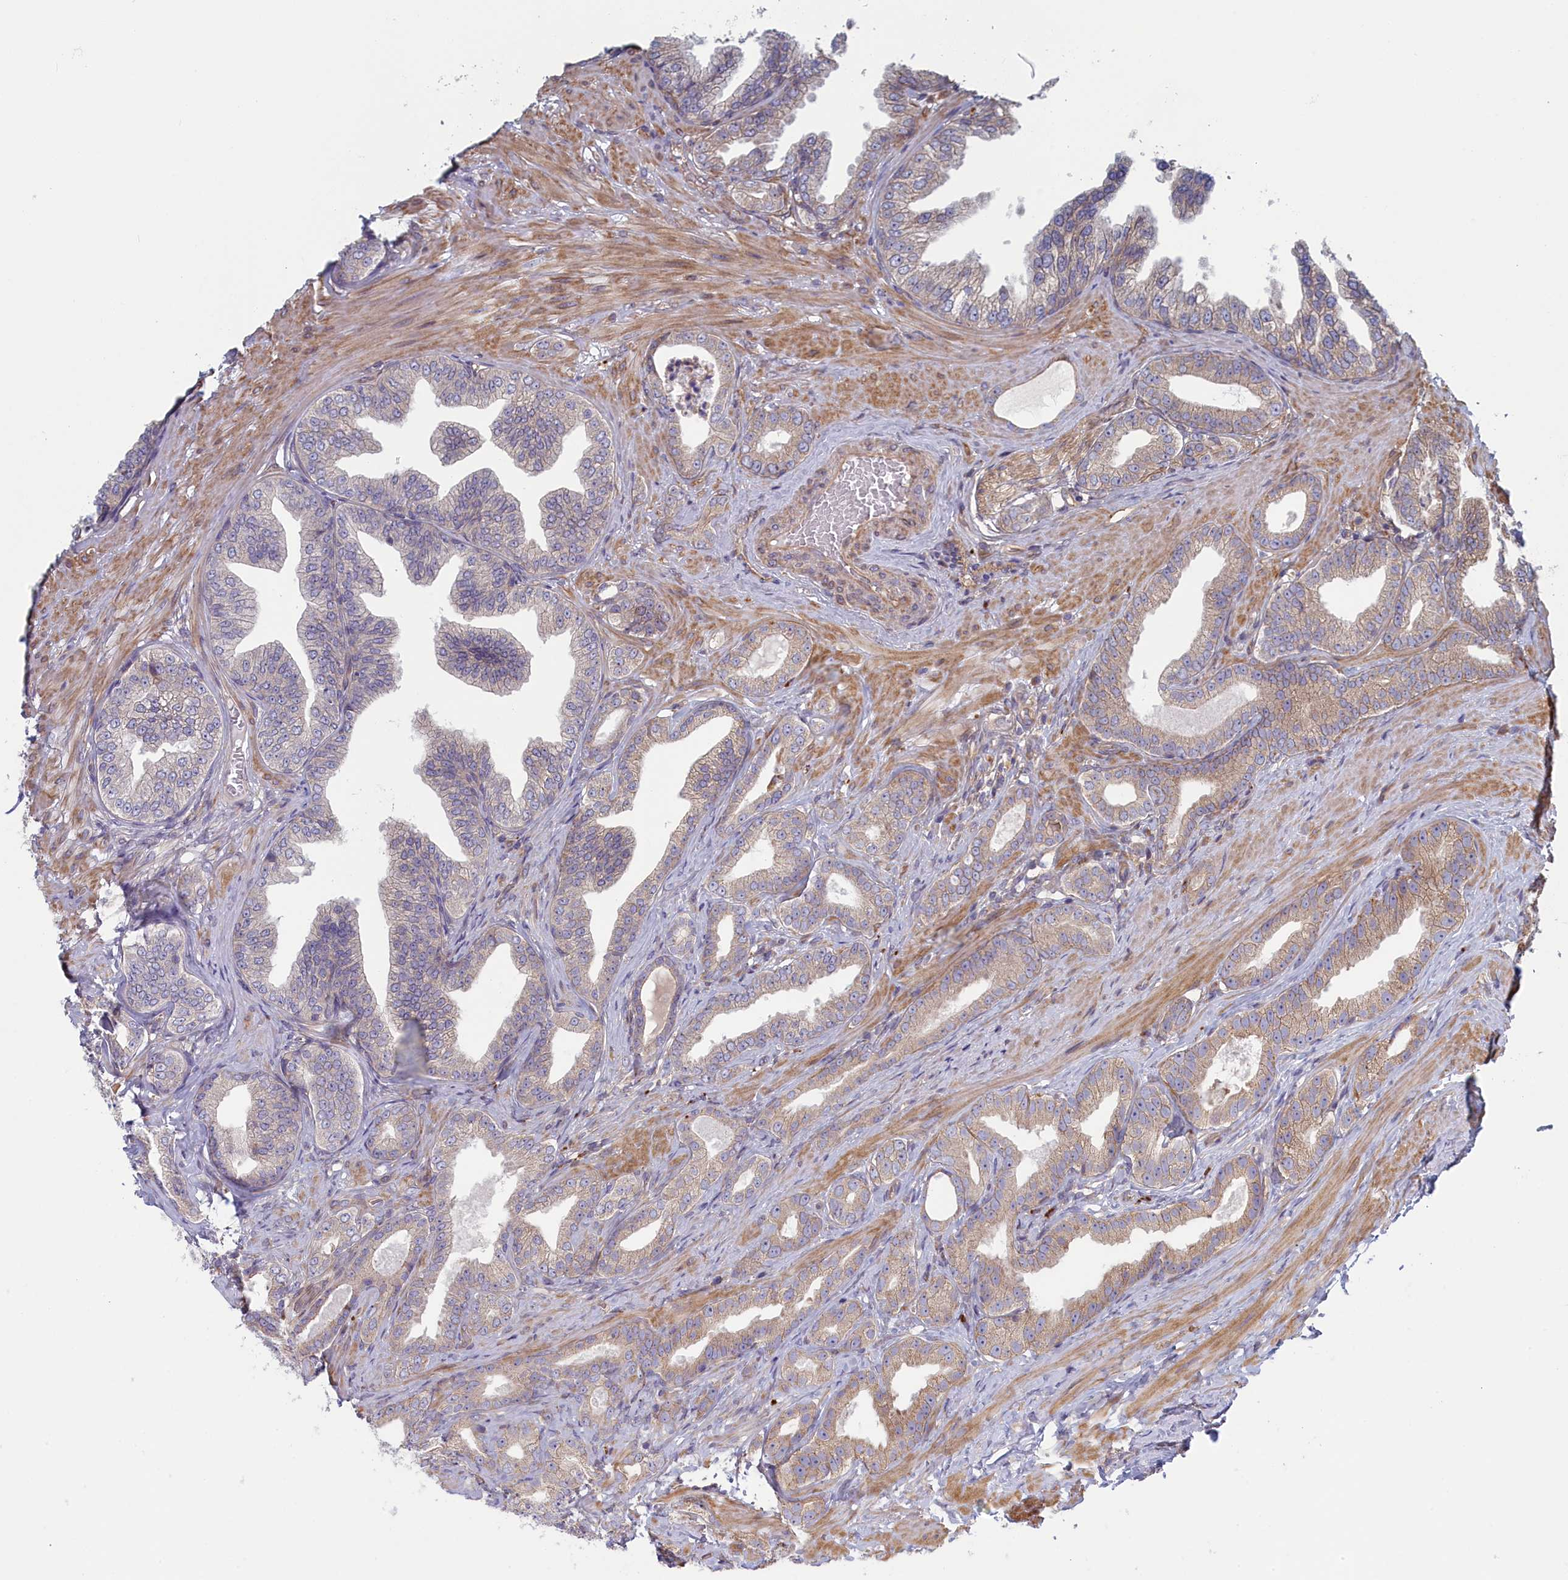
{"staining": {"intensity": "weak", "quantity": "25%-75%", "location": "cytoplasmic/membranous"}, "tissue": "prostate cancer", "cell_type": "Tumor cells", "image_type": "cancer", "snomed": [{"axis": "morphology", "description": "Adenocarcinoma, Low grade"}, {"axis": "topography", "description": "Prostate"}], "caption": "The micrograph shows a brown stain indicating the presence of a protein in the cytoplasmic/membranous of tumor cells in prostate cancer (adenocarcinoma (low-grade)). The staining was performed using DAB (3,3'-diaminobenzidine), with brown indicating positive protein expression. Nuclei are stained blue with hematoxylin.", "gene": "RILPL1", "patient": {"sex": "male", "age": 63}}